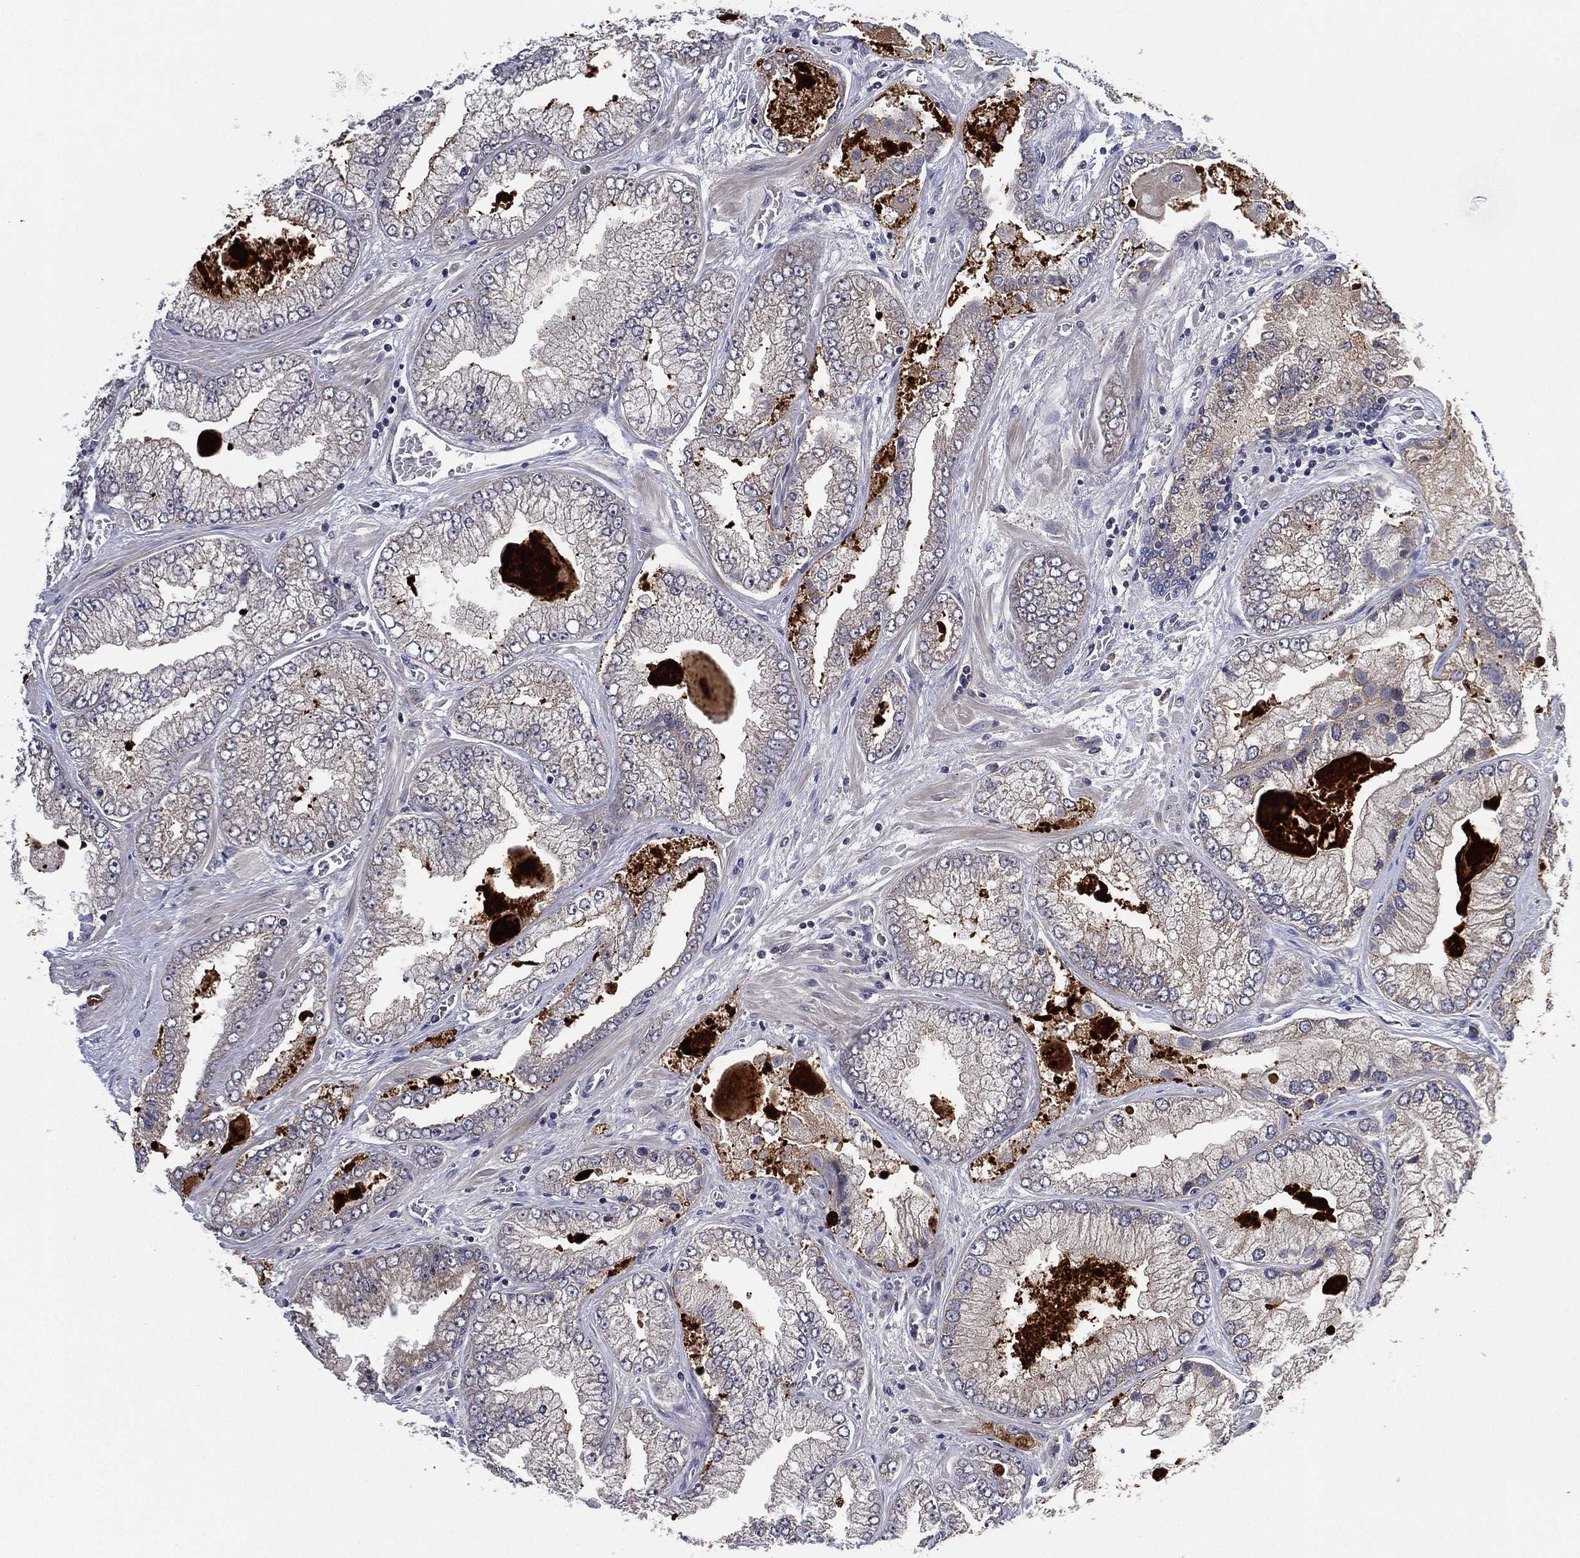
{"staining": {"intensity": "moderate", "quantity": "<25%", "location": "cytoplasmic/membranous"}, "tissue": "prostate cancer", "cell_type": "Tumor cells", "image_type": "cancer", "snomed": [{"axis": "morphology", "description": "Adenocarcinoma, Low grade"}, {"axis": "topography", "description": "Prostate"}], "caption": "This image demonstrates prostate cancer (adenocarcinoma (low-grade)) stained with immunohistochemistry (IHC) to label a protein in brown. The cytoplasmic/membranous of tumor cells show moderate positivity for the protein. Nuclei are counter-stained blue.", "gene": "SELENOO", "patient": {"sex": "male", "age": 57}}